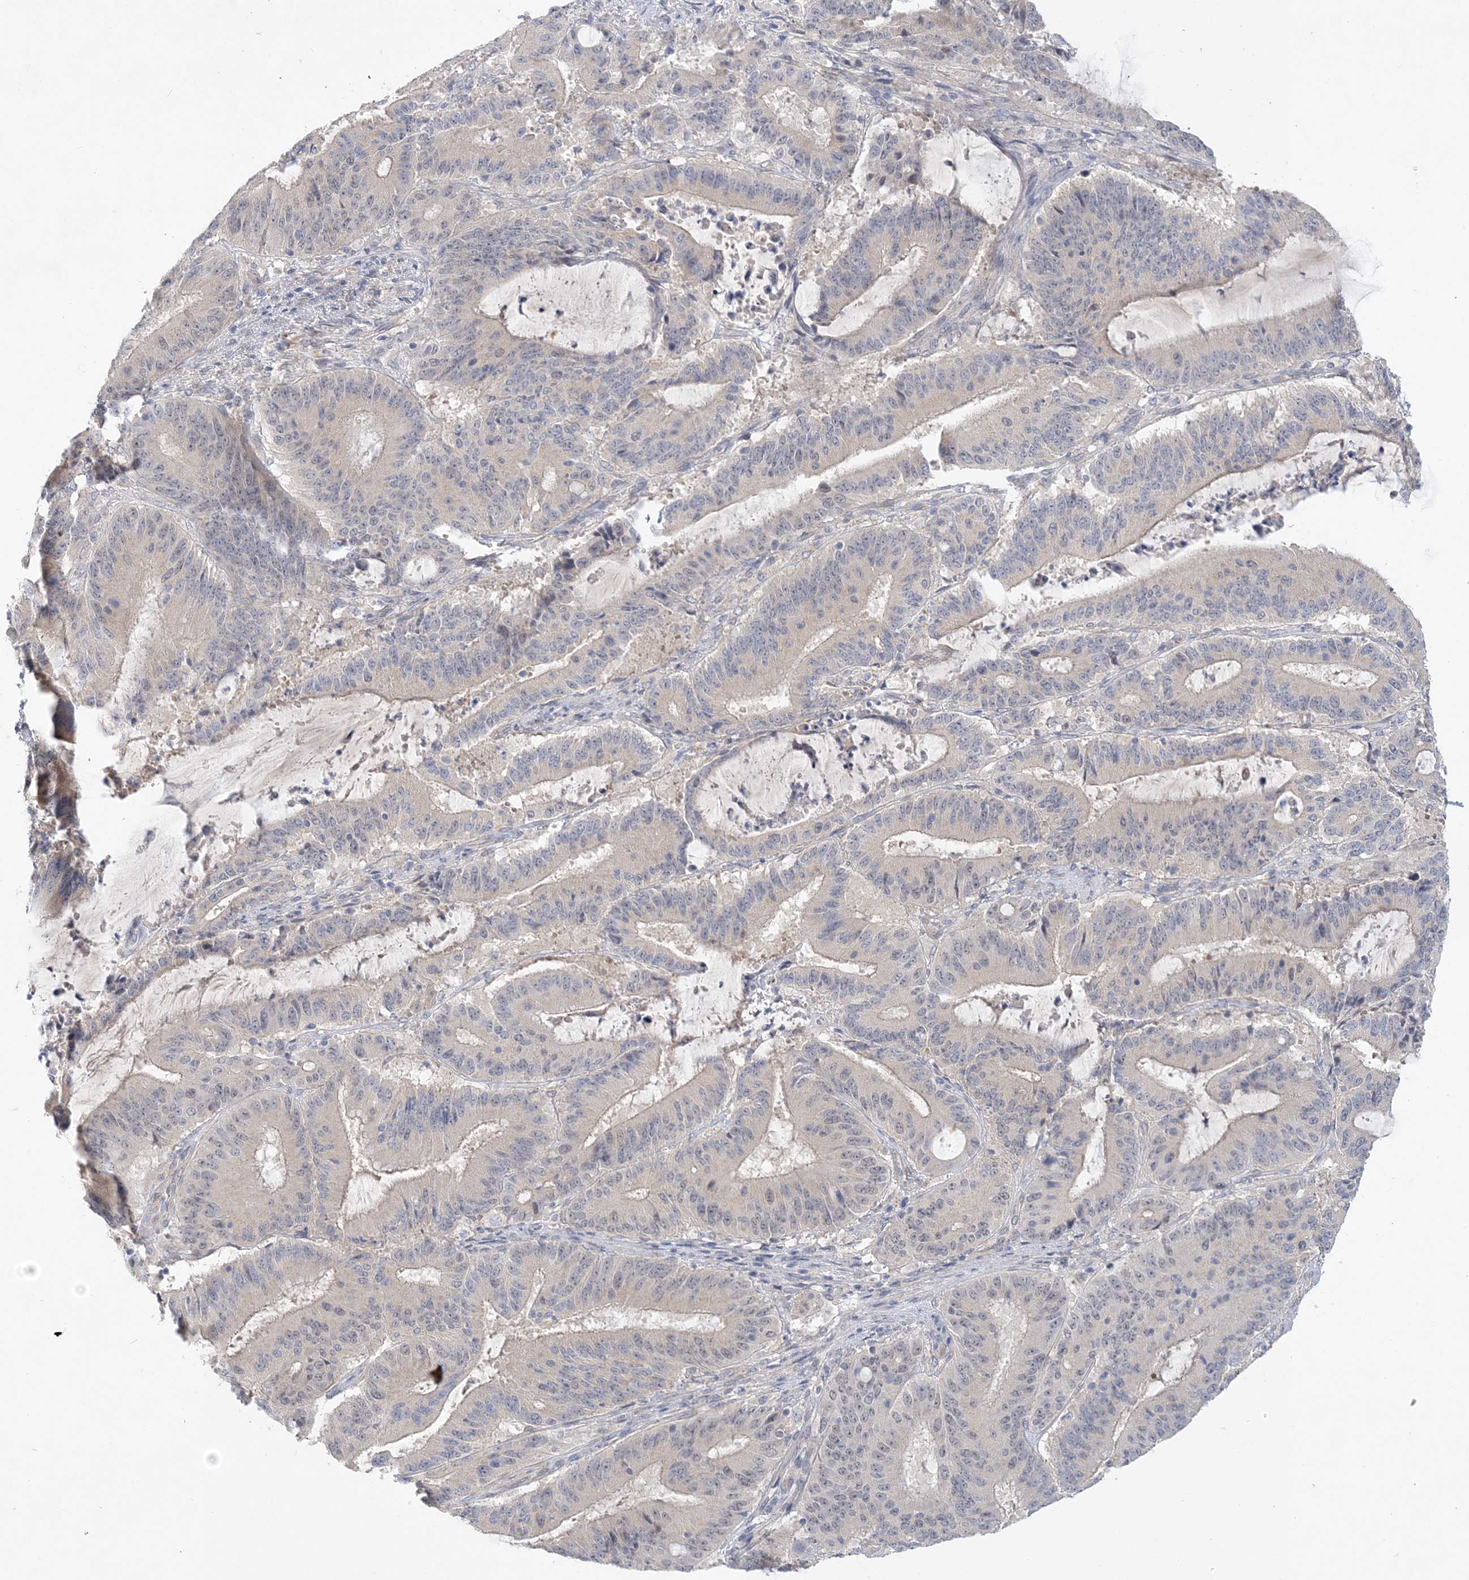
{"staining": {"intensity": "negative", "quantity": "none", "location": "none"}, "tissue": "liver cancer", "cell_type": "Tumor cells", "image_type": "cancer", "snomed": [{"axis": "morphology", "description": "Normal tissue, NOS"}, {"axis": "morphology", "description": "Cholangiocarcinoma"}, {"axis": "topography", "description": "Liver"}, {"axis": "topography", "description": "Peripheral nerve tissue"}], "caption": "This is an immunohistochemistry photomicrograph of human liver cholangiocarcinoma. There is no expression in tumor cells.", "gene": "ANKRD35", "patient": {"sex": "female", "age": 73}}